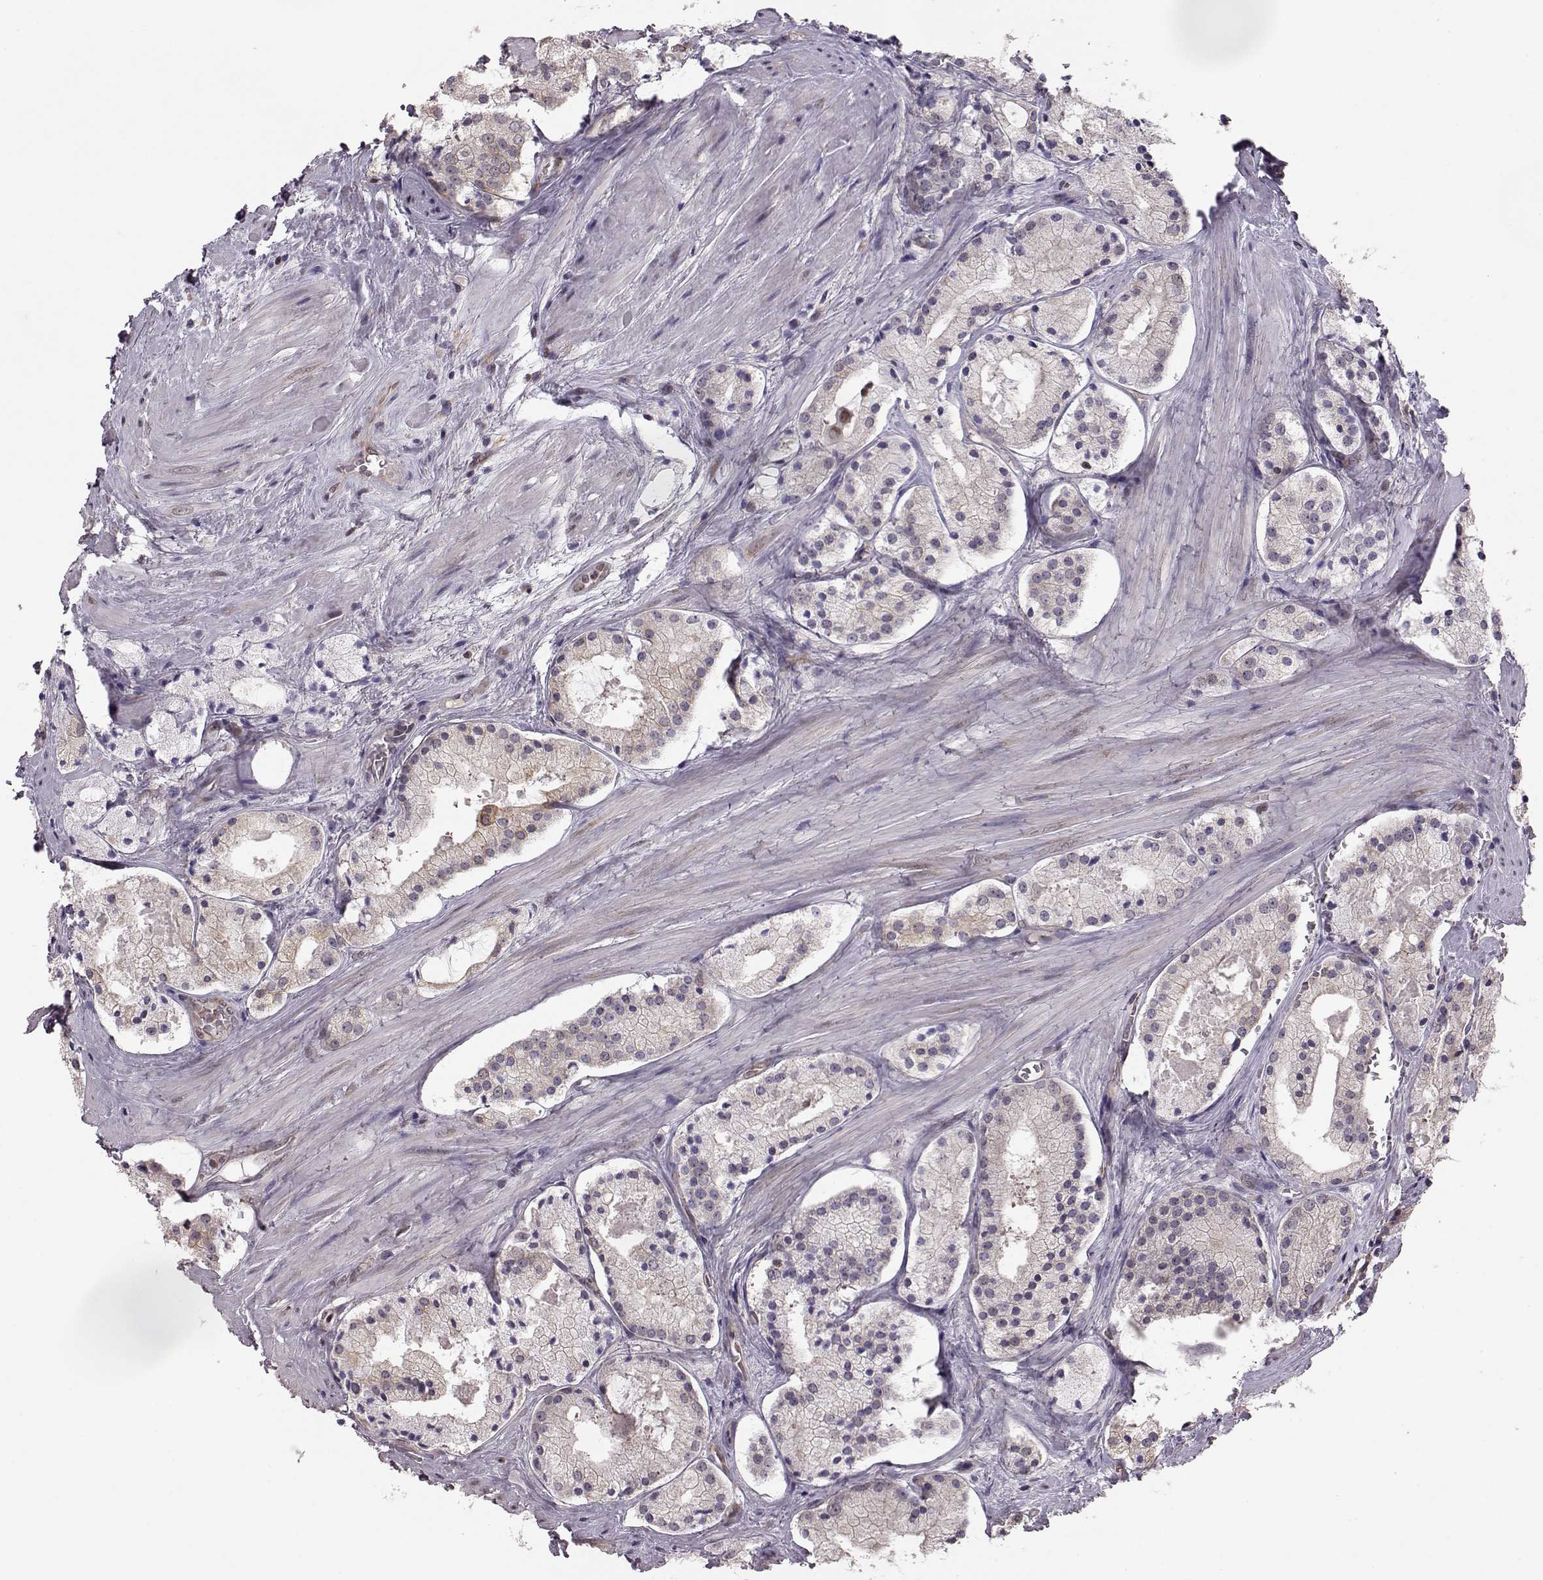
{"staining": {"intensity": "negative", "quantity": "none", "location": "none"}, "tissue": "prostate cancer", "cell_type": "Tumor cells", "image_type": "cancer", "snomed": [{"axis": "morphology", "description": "Adenocarcinoma, NOS"}, {"axis": "morphology", "description": "Adenocarcinoma, High grade"}, {"axis": "topography", "description": "Prostate"}], "caption": "An image of human prostate cancer (adenocarcinoma) is negative for staining in tumor cells. (IHC, brightfield microscopy, high magnification).", "gene": "KLF6", "patient": {"sex": "male", "age": 64}}